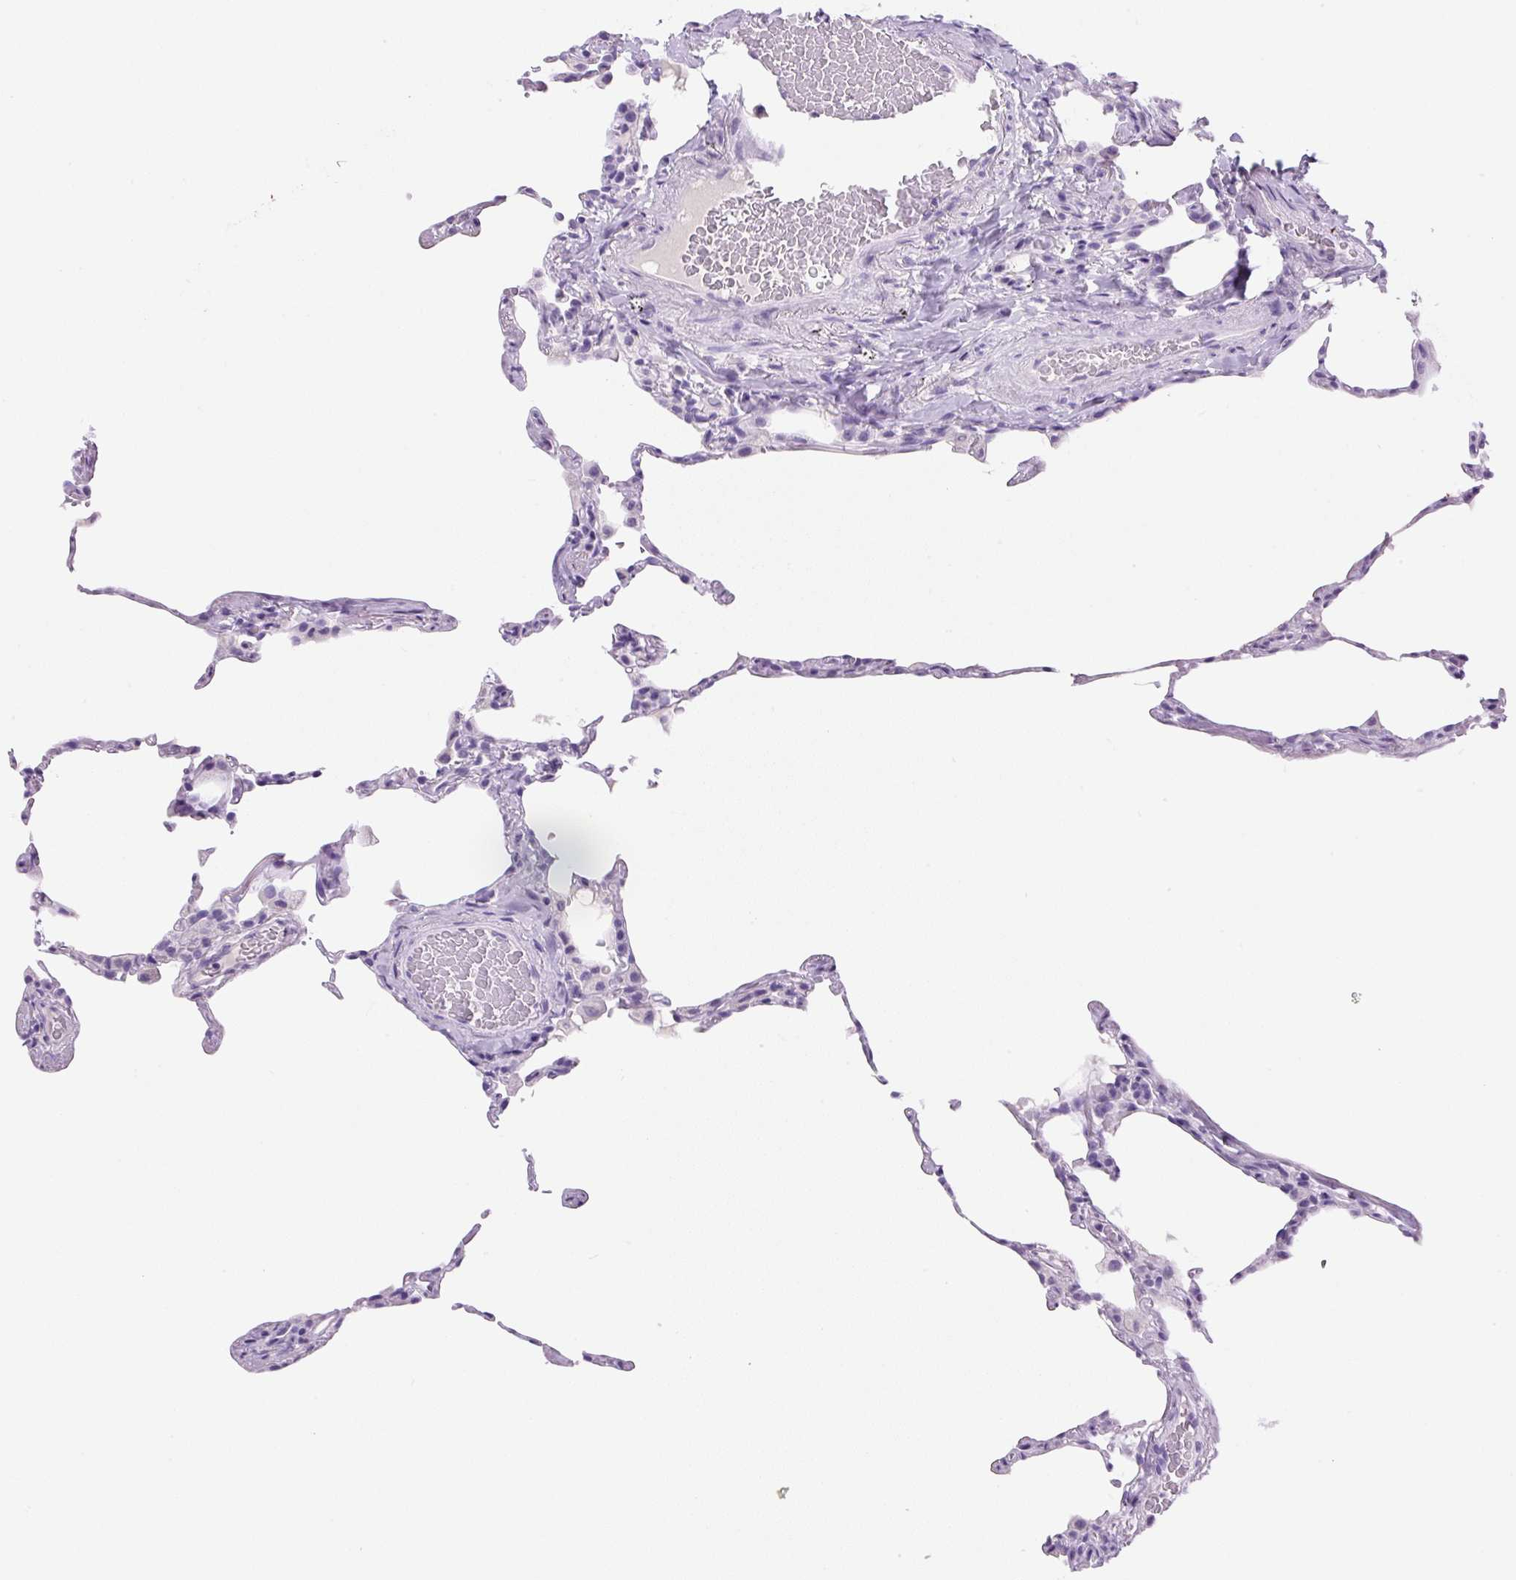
{"staining": {"intensity": "negative", "quantity": "none", "location": "none"}, "tissue": "lung", "cell_type": "Alveolar cells", "image_type": "normal", "snomed": [{"axis": "morphology", "description": "Normal tissue, NOS"}, {"axis": "topography", "description": "Lung"}], "caption": "Alveolar cells show no significant positivity in benign lung. Nuclei are stained in blue.", "gene": "PRRT1", "patient": {"sex": "female", "age": 57}}